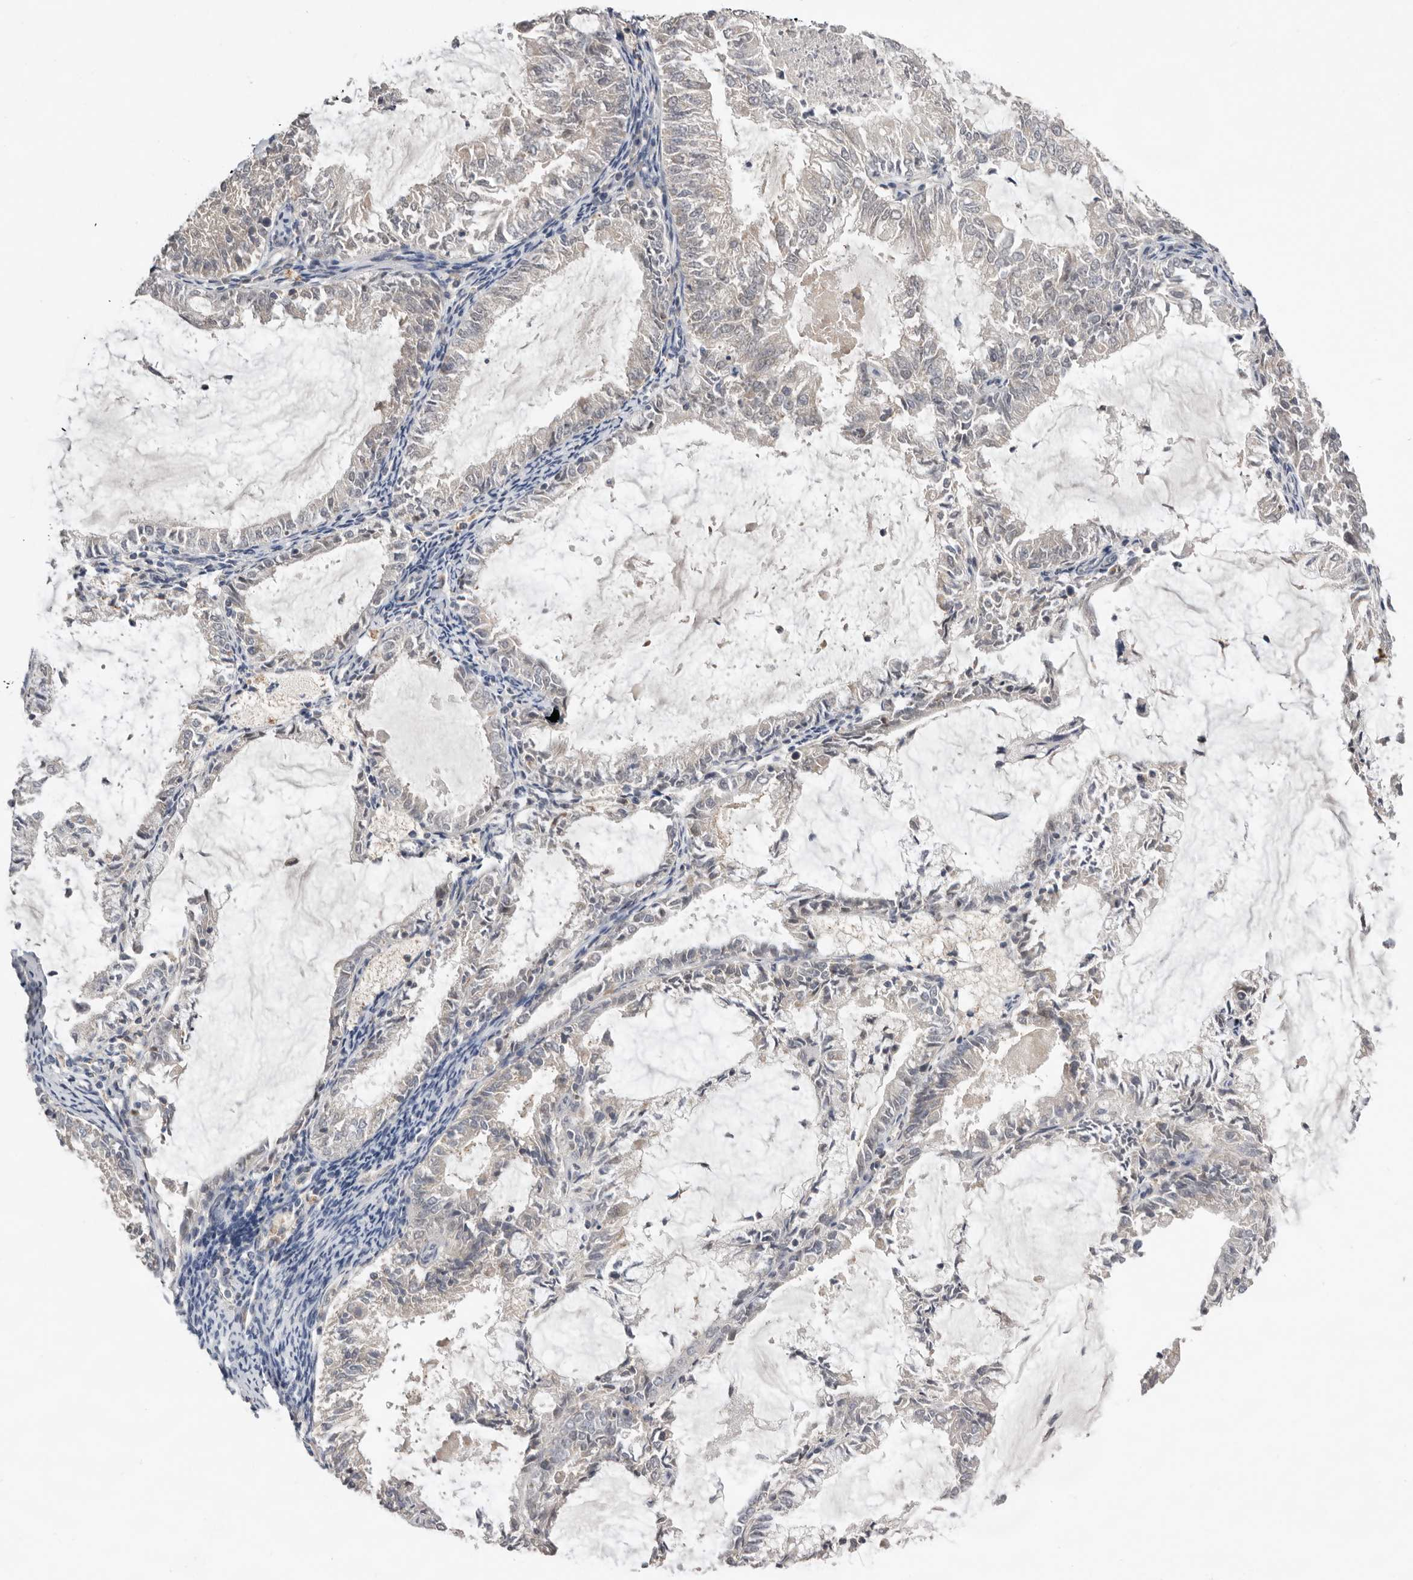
{"staining": {"intensity": "negative", "quantity": "none", "location": "none"}, "tissue": "endometrial cancer", "cell_type": "Tumor cells", "image_type": "cancer", "snomed": [{"axis": "morphology", "description": "Adenocarcinoma, NOS"}, {"axis": "topography", "description": "Endometrium"}], "caption": "The image reveals no staining of tumor cells in adenocarcinoma (endometrial).", "gene": "BRCA2", "patient": {"sex": "female", "age": 57}}